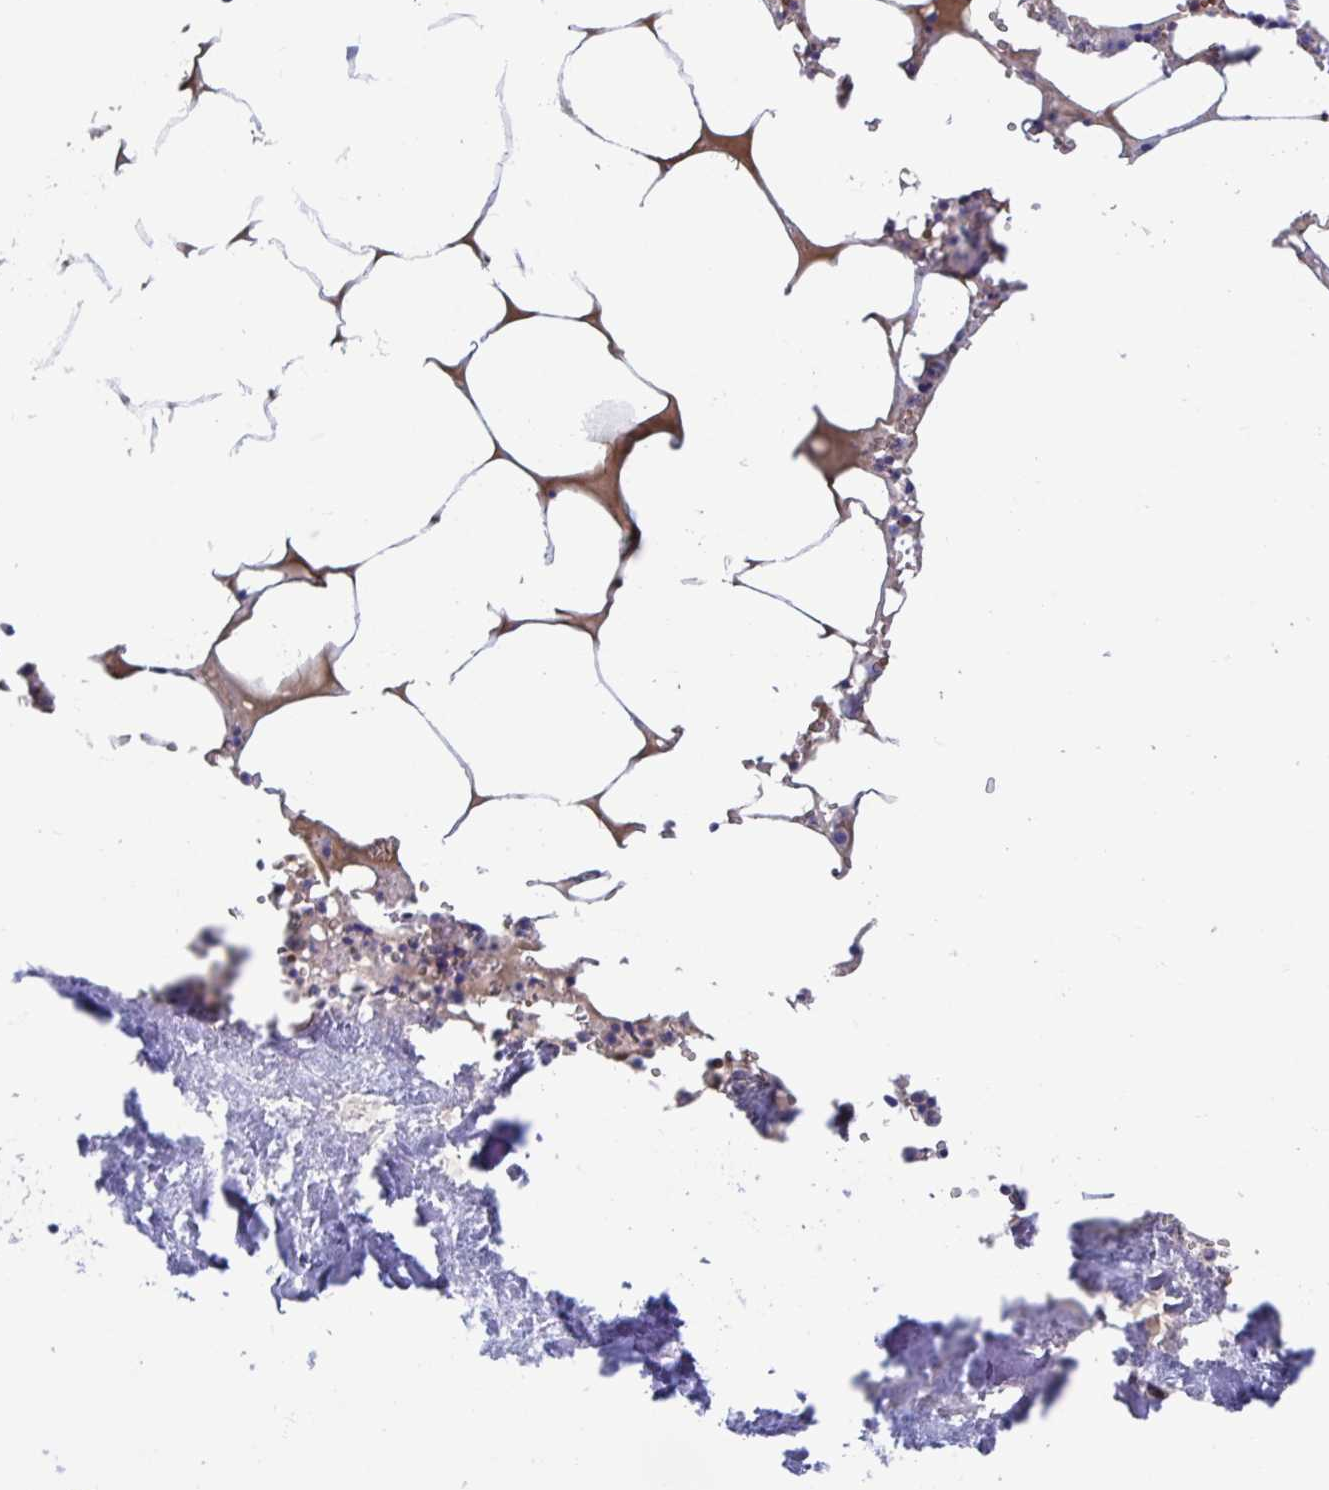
{"staining": {"intensity": "strong", "quantity": "25%-75%", "location": "cytoplasmic/membranous"}, "tissue": "bone marrow", "cell_type": "Hematopoietic cells", "image_type": "normal", "snomed": [{"axis": "morphology", "description": "Normal tissue, NOS"}, {"axis": "topography", "description": "Bone marrow"}], "caption": "Bone marrow stained with immunohistochemistry (IHC) demonstrates strong cytoplasmic/membranous staining in about 25%-75% of hematopoietic cells. The staining was performed using DAB, with brown indicating positive protein expression. Nuclei are stained blue with hematoxylin.", "gene": "TTC30A", "patient": {"sex": "male", "age": 54}}